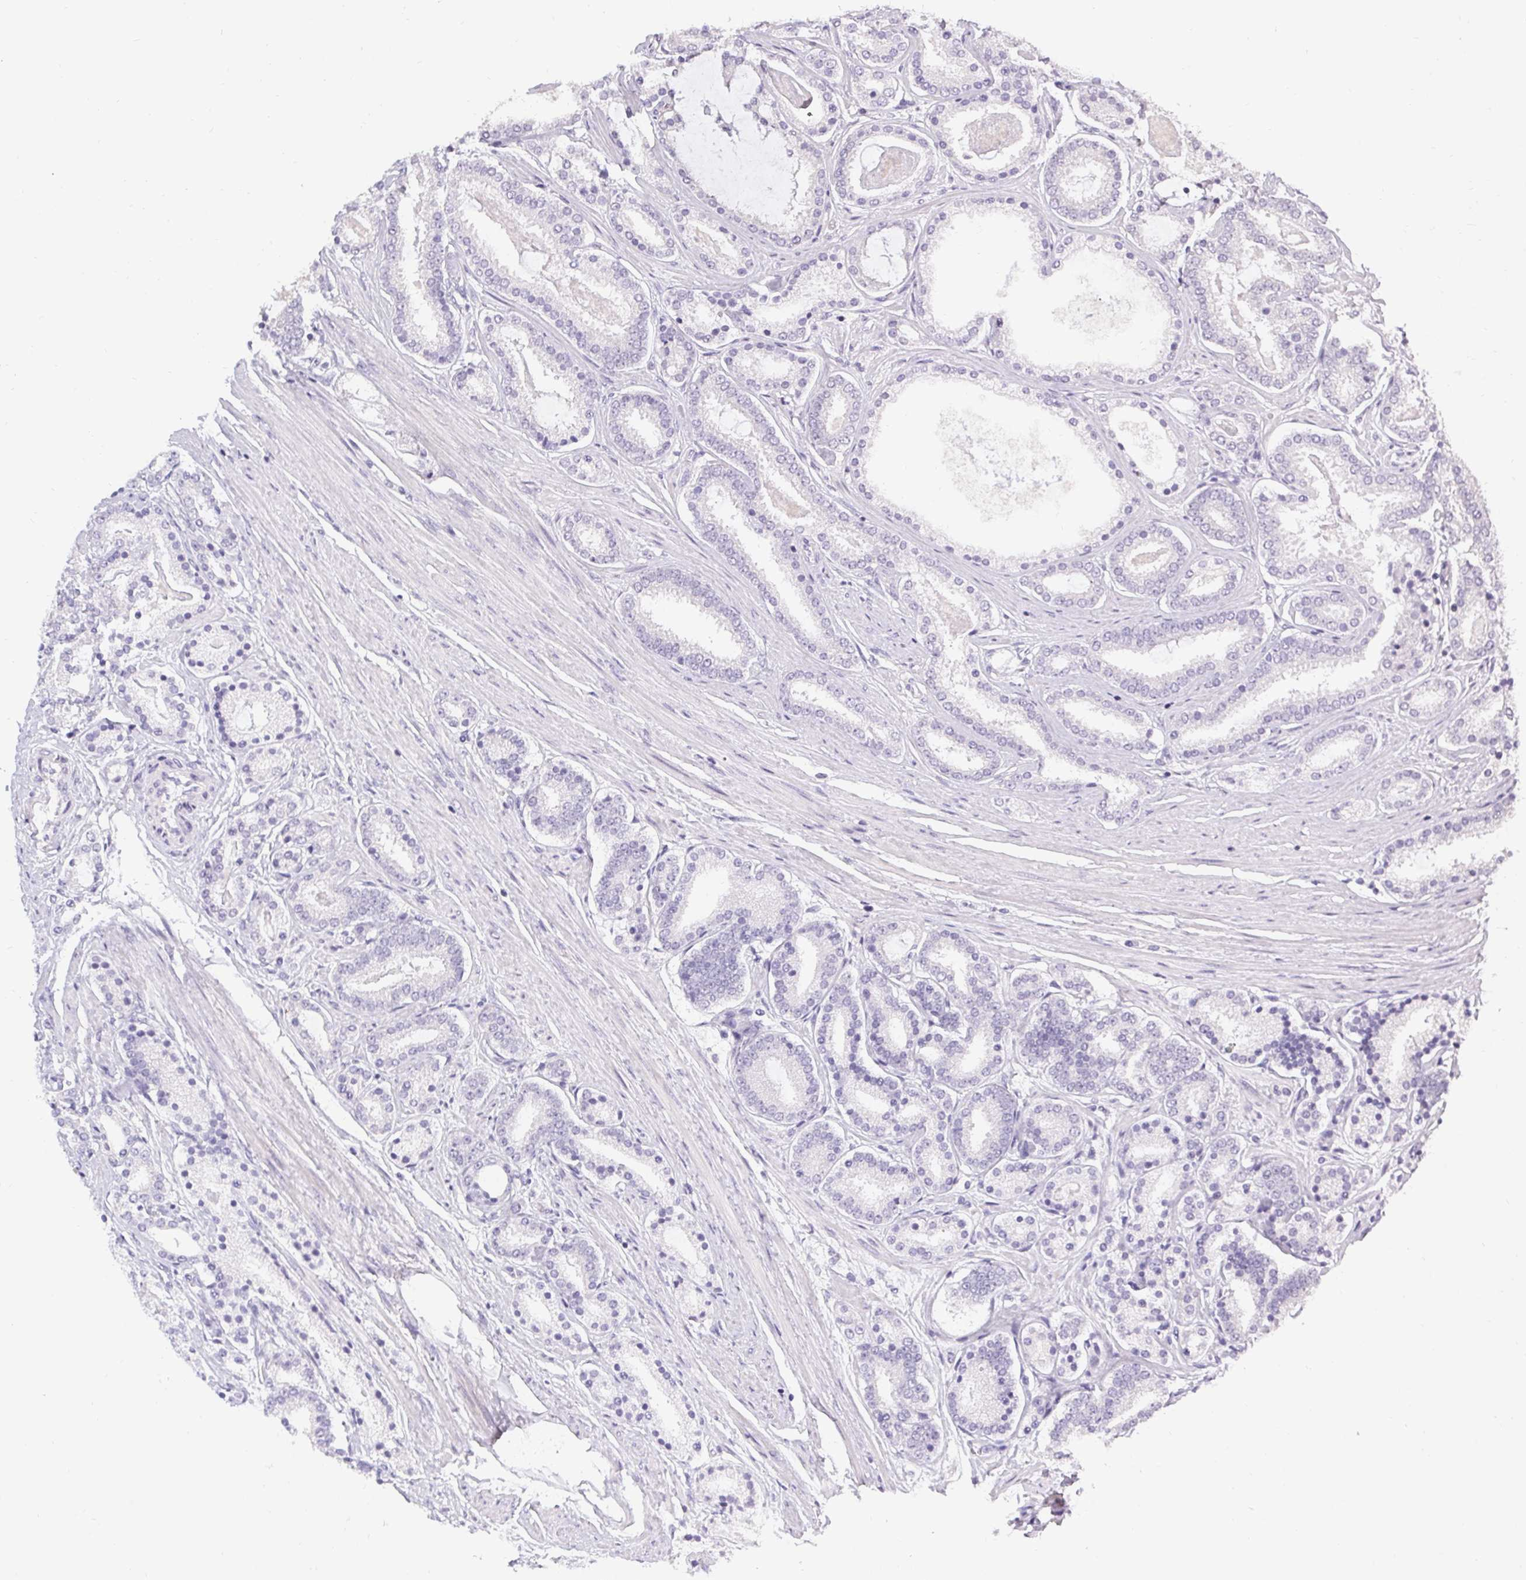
{"staining": {"intensity": "negative", "quantity": "none", "location": "none"}, "tissue": "prostate cancer", "cell_type": "Tumor cells", "image_type": "cancer", "snomed": [{"axis": "morphology", "description": "Adenocarcinoma, High grade"}, {"axis": "topography", "description": "Prostate"}], "caption": "Immunohistochemistry image of high-grade adenocarcinoma (prostate) stained for a protein (brown), which demonstrates no positivity in tumor cells.", "gene": "PMEL", "patient": {"sex": "male", "age": 63}}